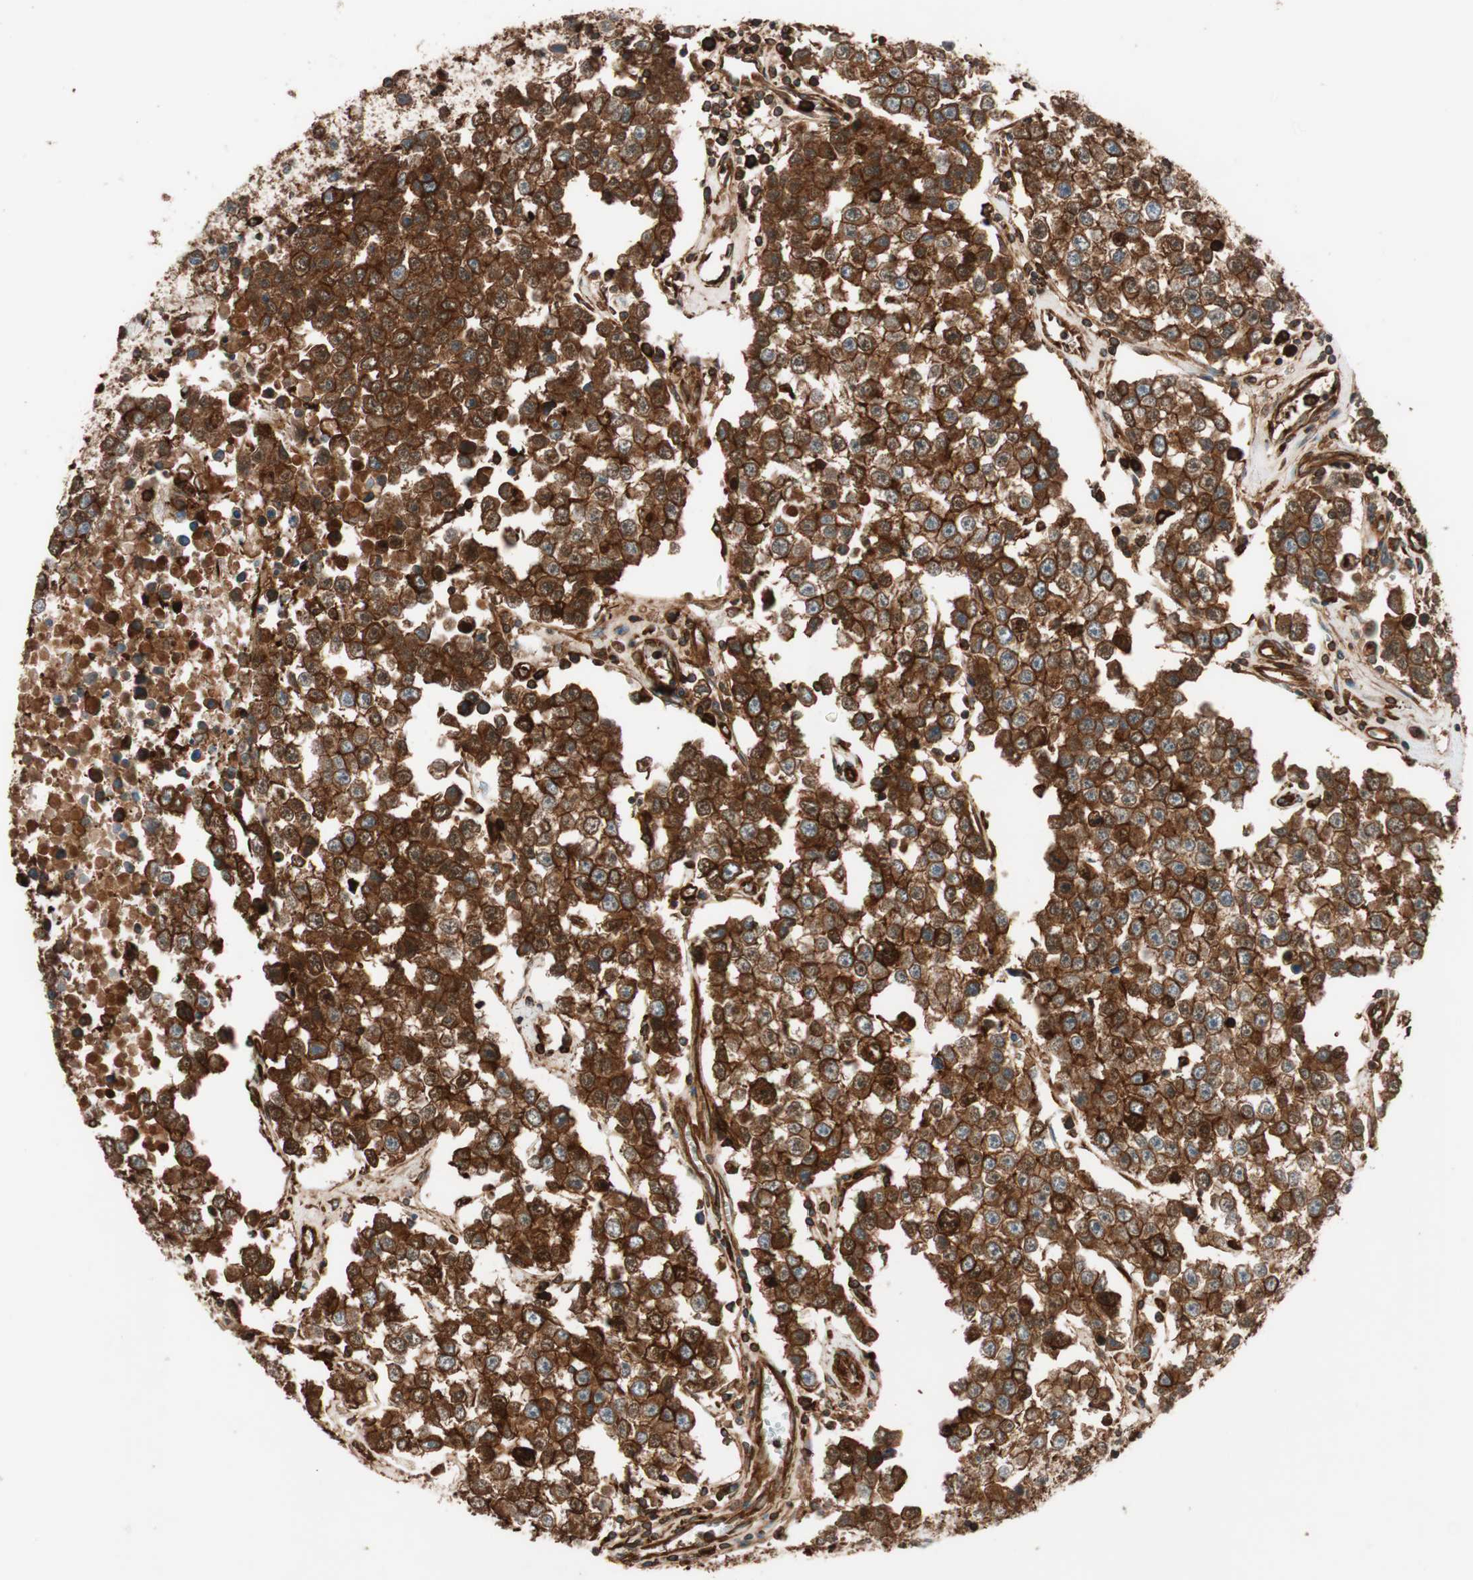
{"staining": {"intensity": "strong", "quantity": ">75%", "location": "cytoplasmic/membranous"}, "tissue": "testis cancer", "cell_type": "Tumor cells", "image_type": "cancer", "snomed": [{"axis": "morphology", "description": "Seminoma, NOS"}, {"axis": "morphology", "description": "Carcinoma, Embryonal, NOS"}, {"axis": "topography", "description": "Testis"}], "caption": "Seminoma (testis) tissue displays strong cytoplasmic/membranous positivity in about >75% of tumor cells, visualized by immunohistochemistry.", "gene": "VASP", "patient": {"sex": "male", "age": 52}}